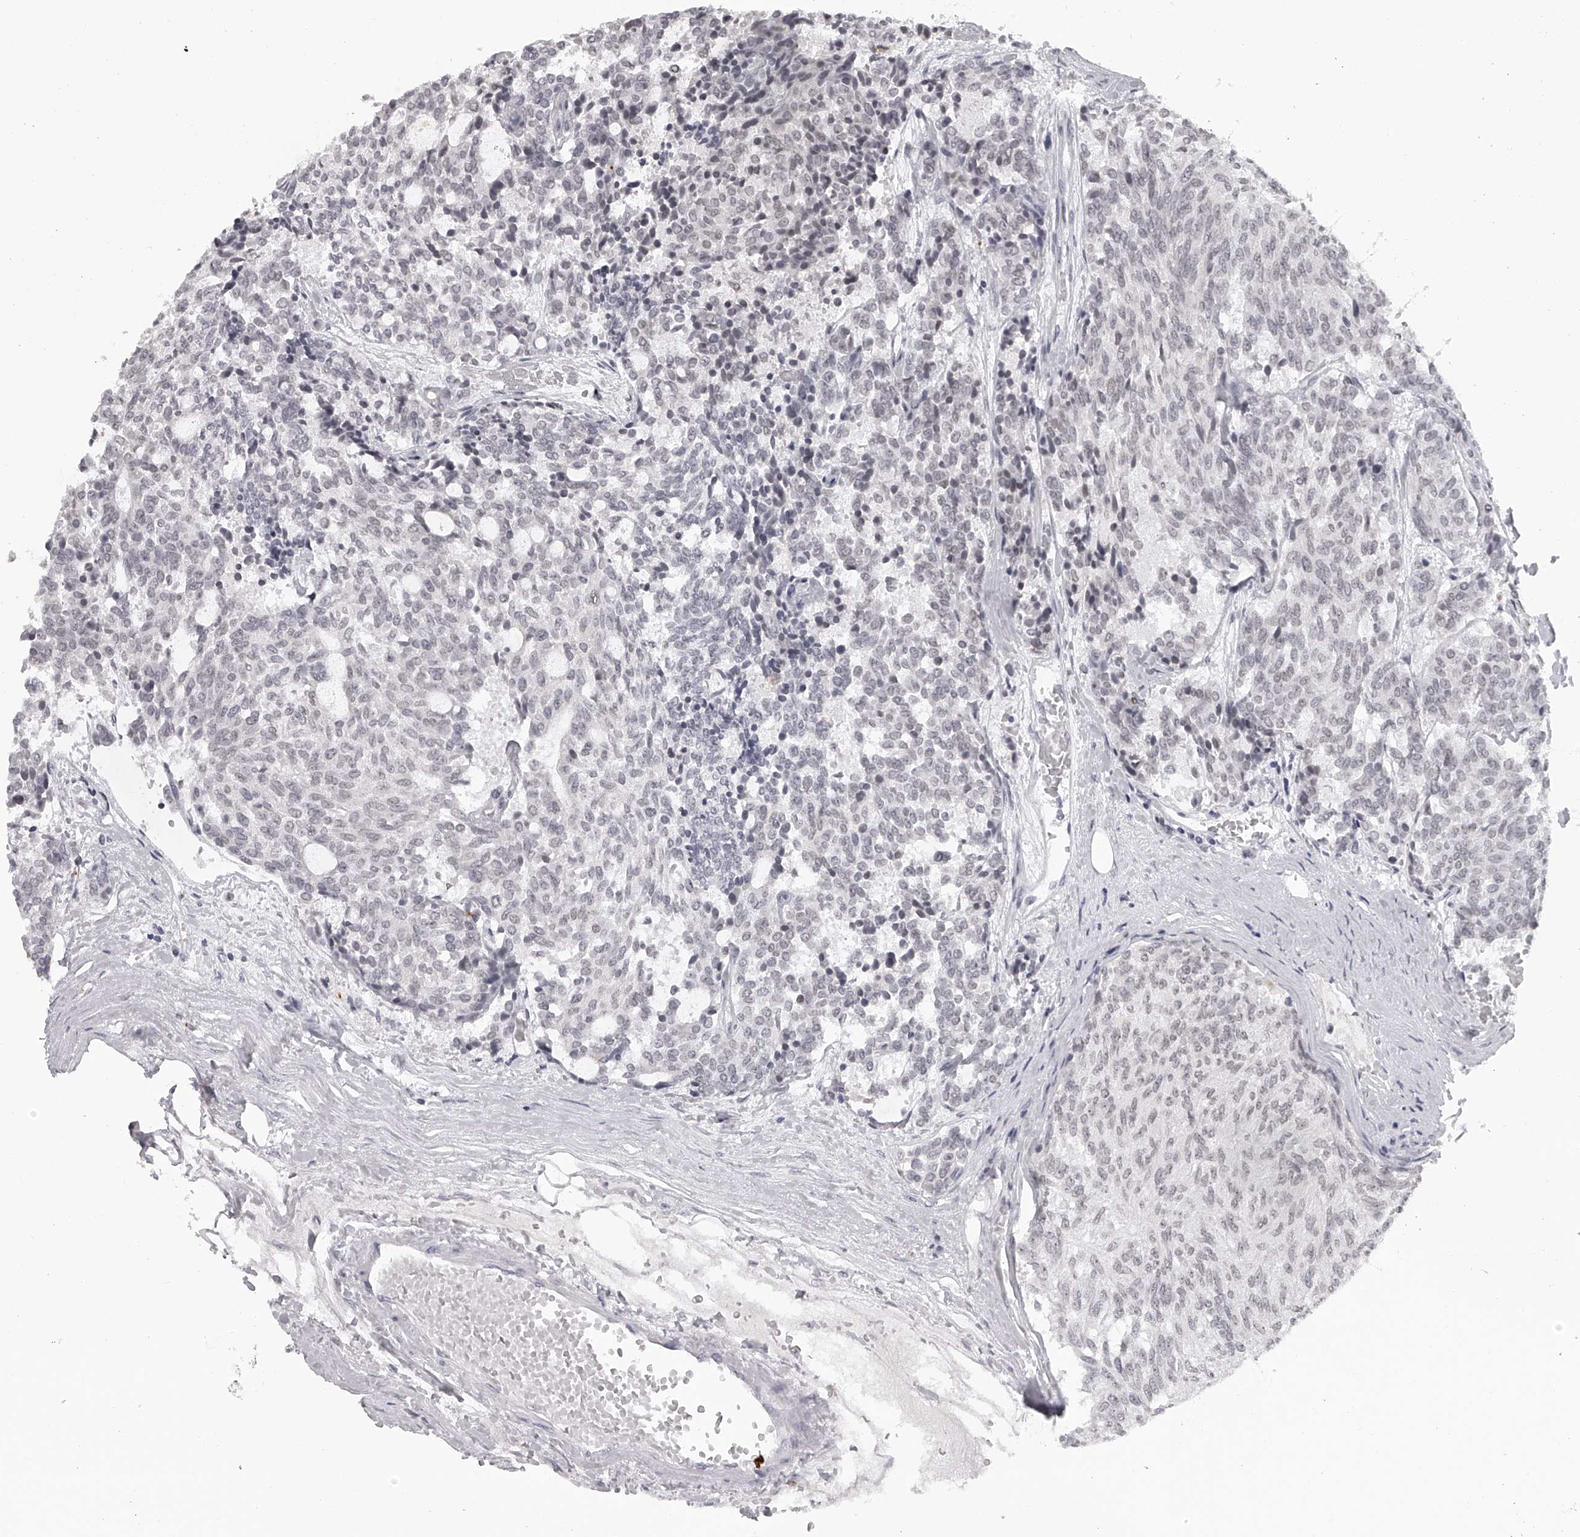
{"staining": {"intensity": "negative", "quantity": "none", "location": "none"}, "tissue": "carcinoid", "cell_type": "Tumor cells", "image_type": "cancer", "snomed": [{"axis": "morphology", "description": "Carcinoid, malignant, NOS"}, {"axis": "topography", "description": "Pancreas"}], "caption": "Carcinoid (malignant) stained for a protein using immunohistochemistry shows no staining tumor cells.", "gene": "RNF220", "patient": {"sex": "female", "age": 54}}